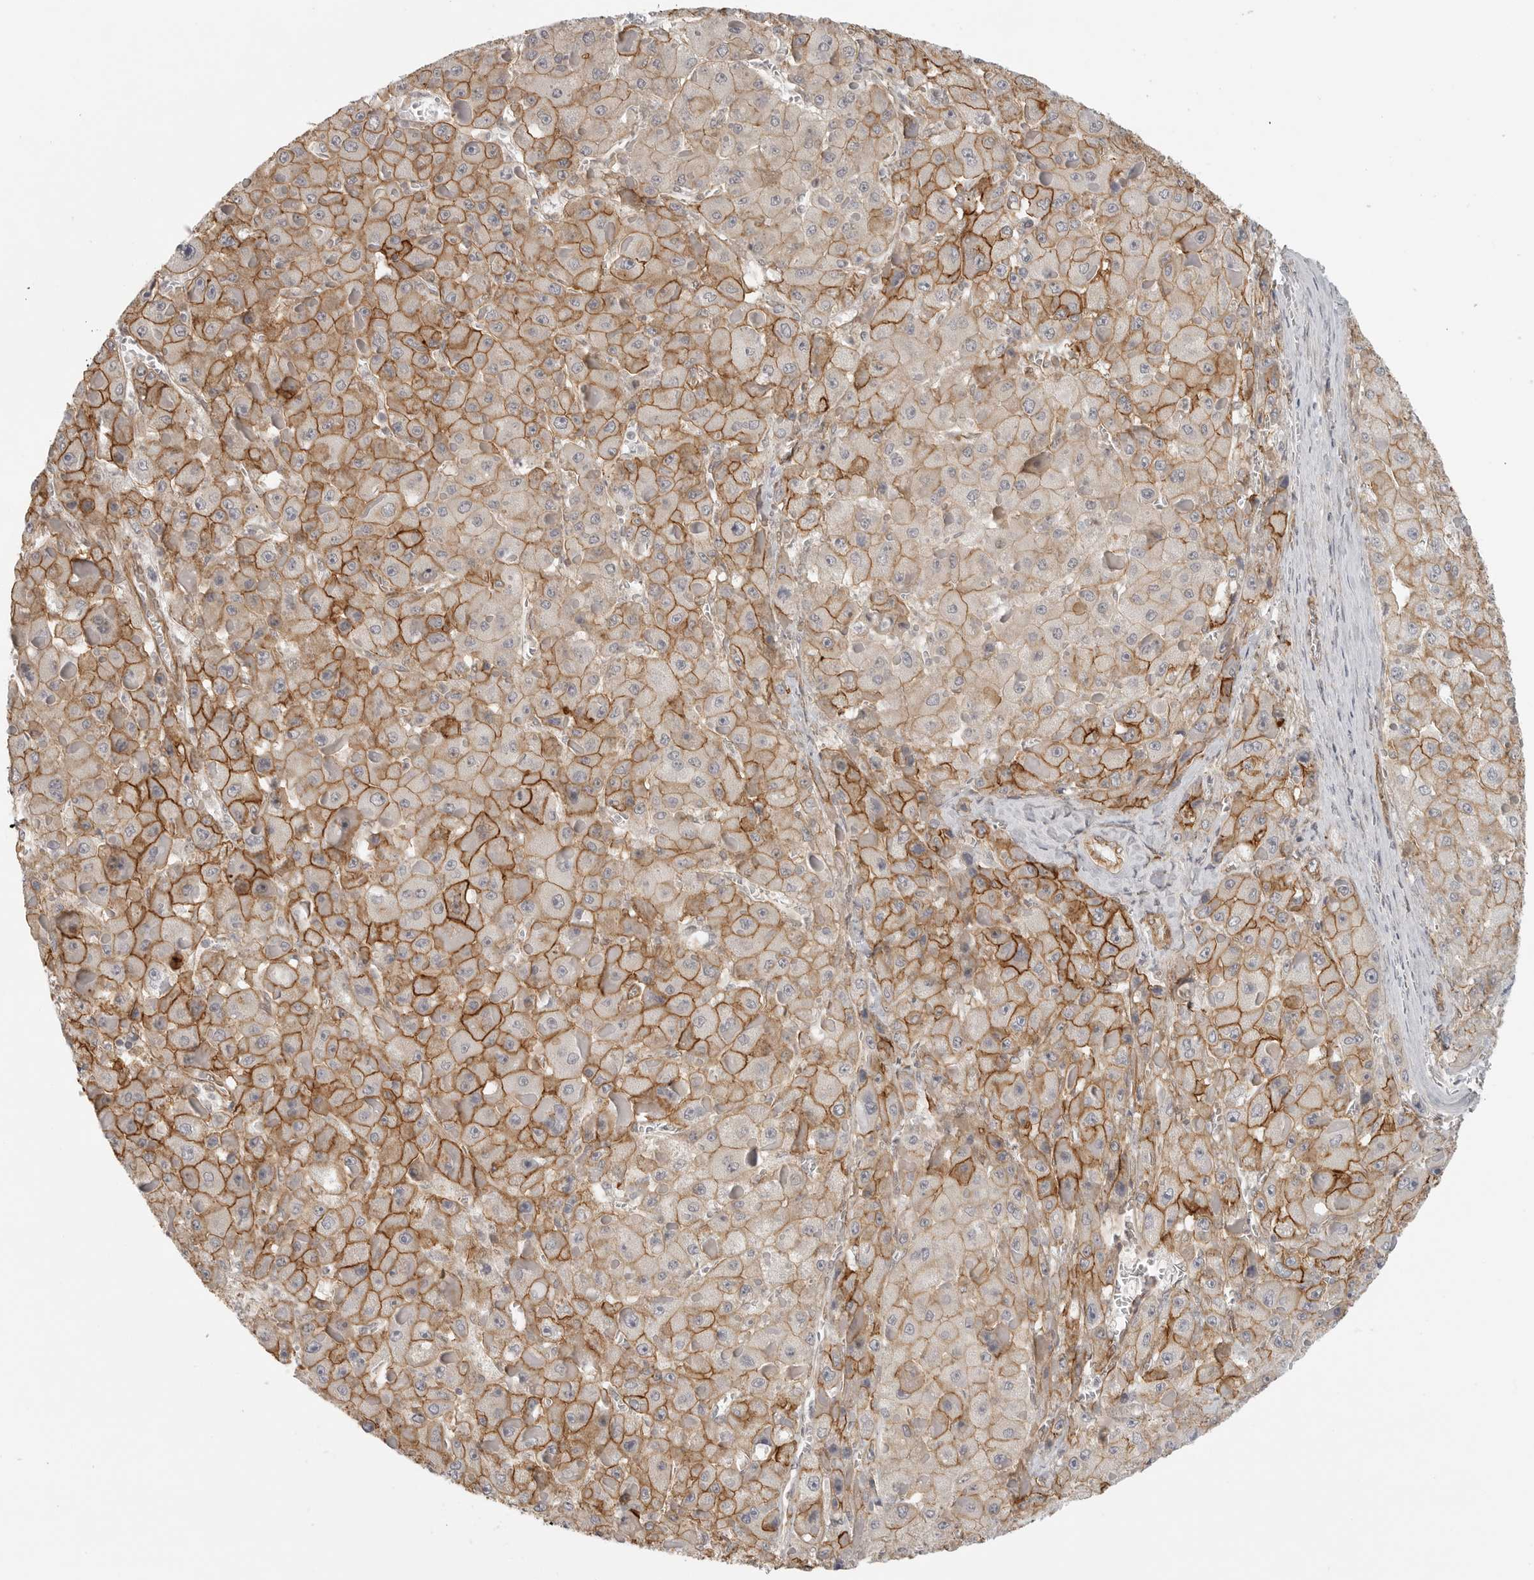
{"staining": {"intensity": "strong", "quantity": ">75%", "location": "cytoplasmic/membranous"}, "tissue": "liver cancer", "cell_type": "Tumor cells", "image_type": "cancer", "snomed": [{"axis": "morphology", "description": "Carcinoma, Hepatocellular, NOS"}, {"axis": "topography", "description": "Liver"}], "caption": "Human hepatocellular carcinoma (liver) stained with a protein marker reveals strong staining in tumor cells.", "gene": "ATOH7", "patient": {"sex": "female", "age": 73}}